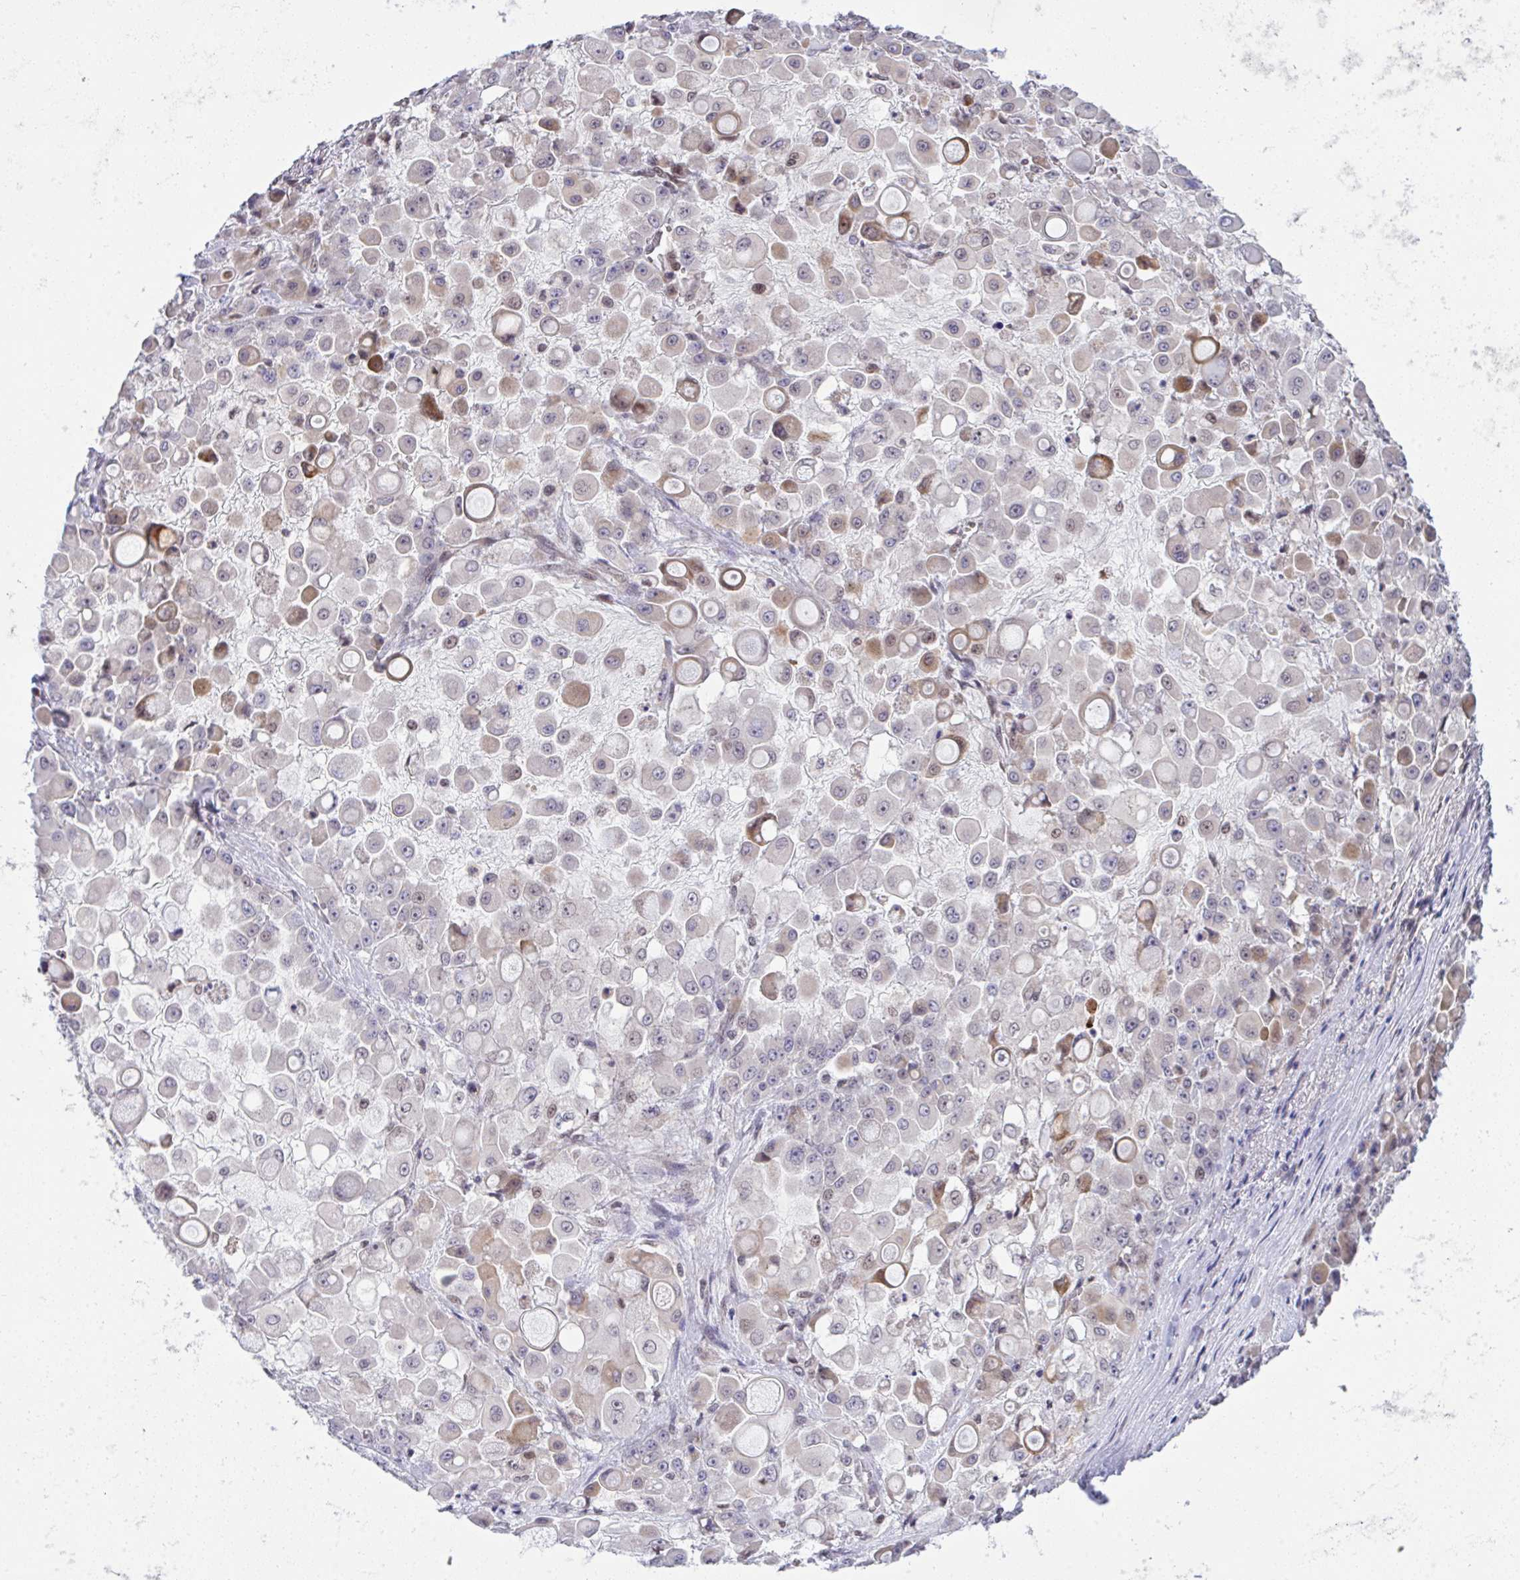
{"staining": {"intensity": "moderate", "quantity": "<25%", "location": "cytoplasmic/membranous"}, "tissue": "stomach cancer", "cell_type": "Tumor cells", "image_type": "cancer", "snomed": [{"axis": "morphology", "description": "Adenocarcinoma, NOS"}, {"axis": "topography", "description": "Stomach"}], "caption": "About <25% of tumor cells in adenocarcinoma (stomach) exhibit moderate cytoplasmic/membranous protein staining as visualized by brown immunohistochemical staining.", "gene": "C9orf64", "patient": {"sex": "female", "age": 76}}